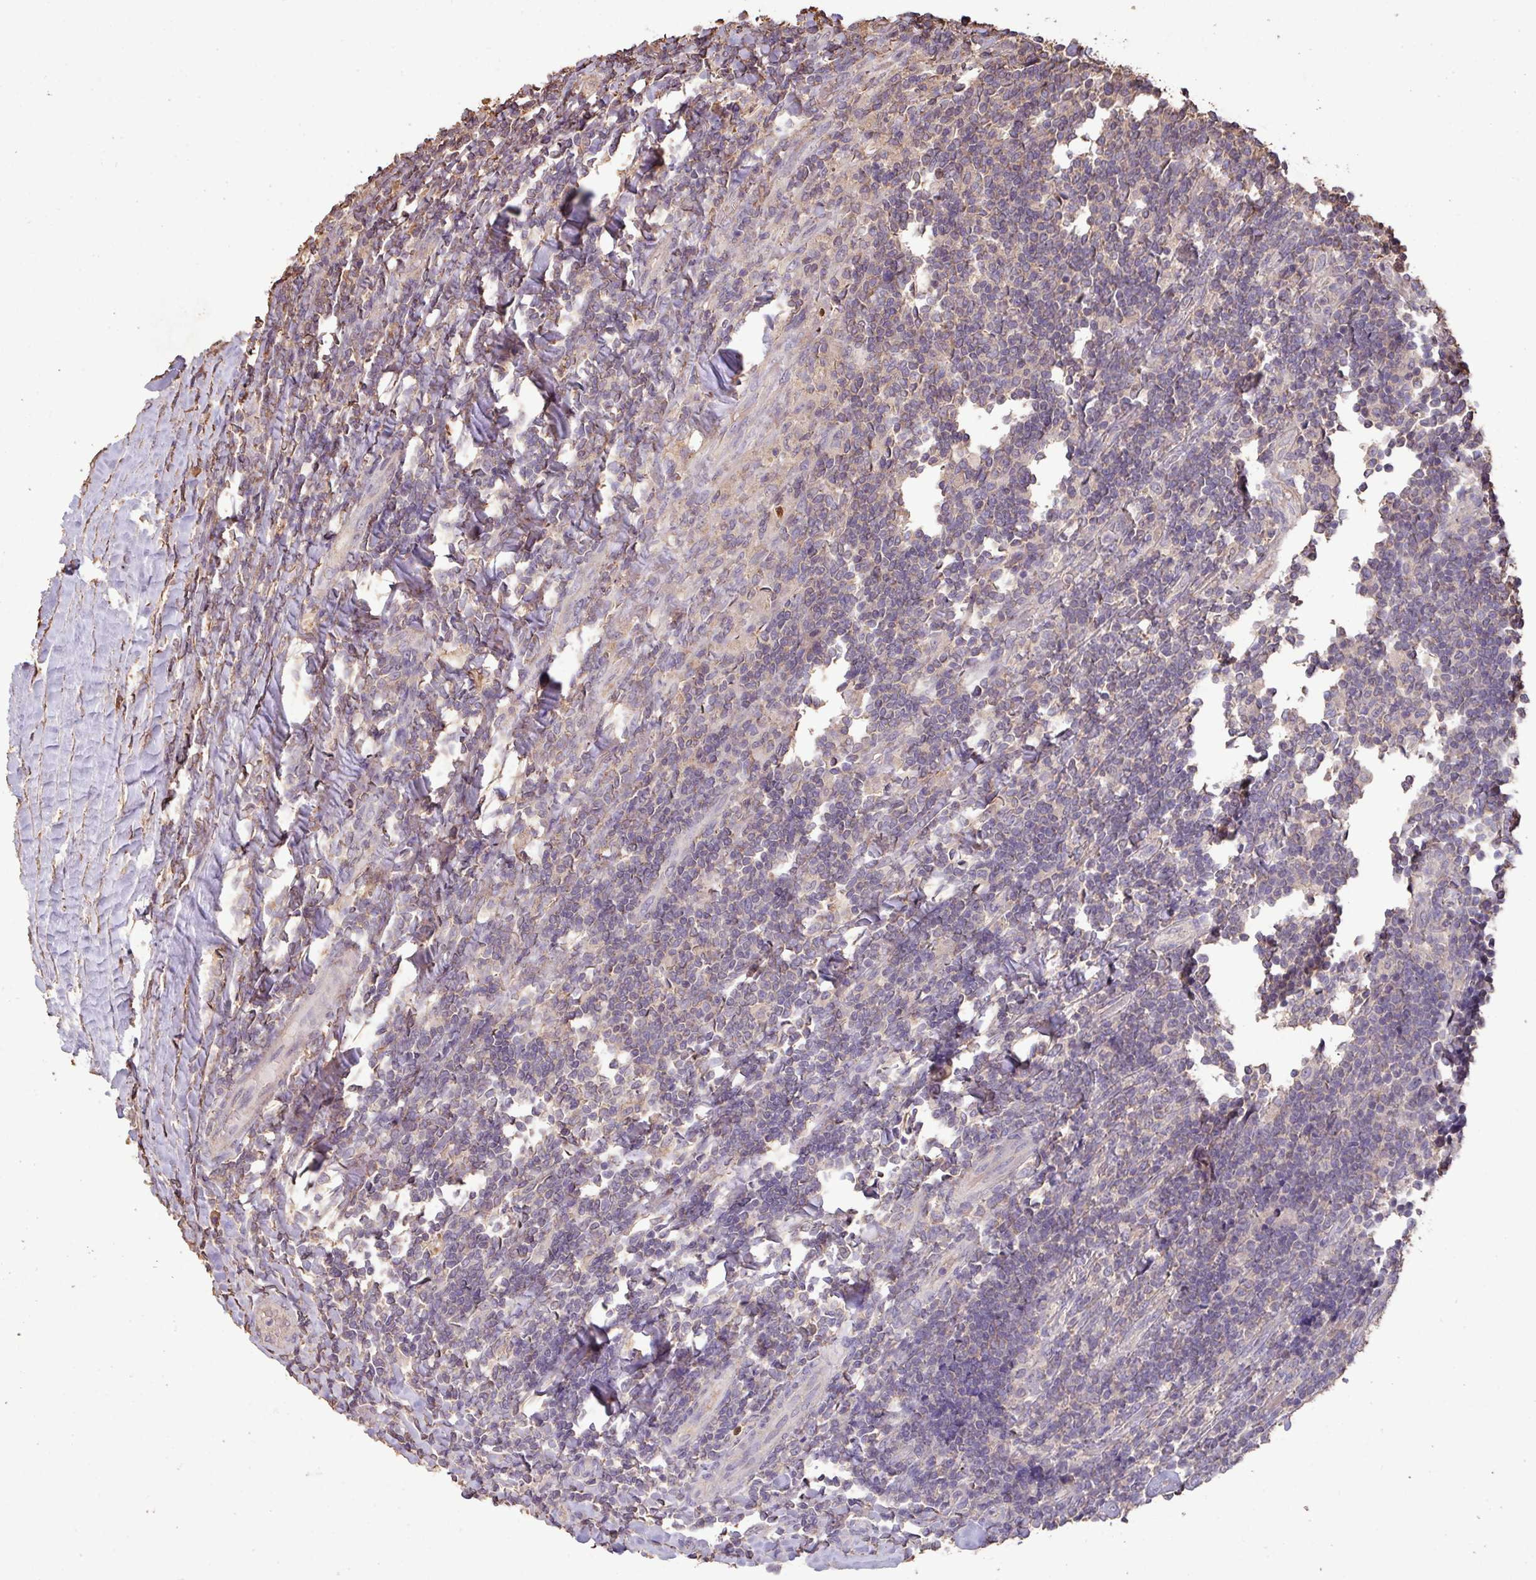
{"staining": {"intensity": "negative", "quantity": "none", "location": "none"}, "tissue": "lymphoma", "cell_type": "Tumor cells", "image_type": "cancer", "snomed": [{"axis": "morphology", "description": "Malignant lymphoma, non-Hodgkin's type, Low grade"}, {"axis": "topography", "description": "Lymph node"}], "caption": "Histopathology image shows no significant protein expression in tumor cells of lymphoma.", "gene": "CAMK2B", "patient": {"sex": "male", "age": 52}}